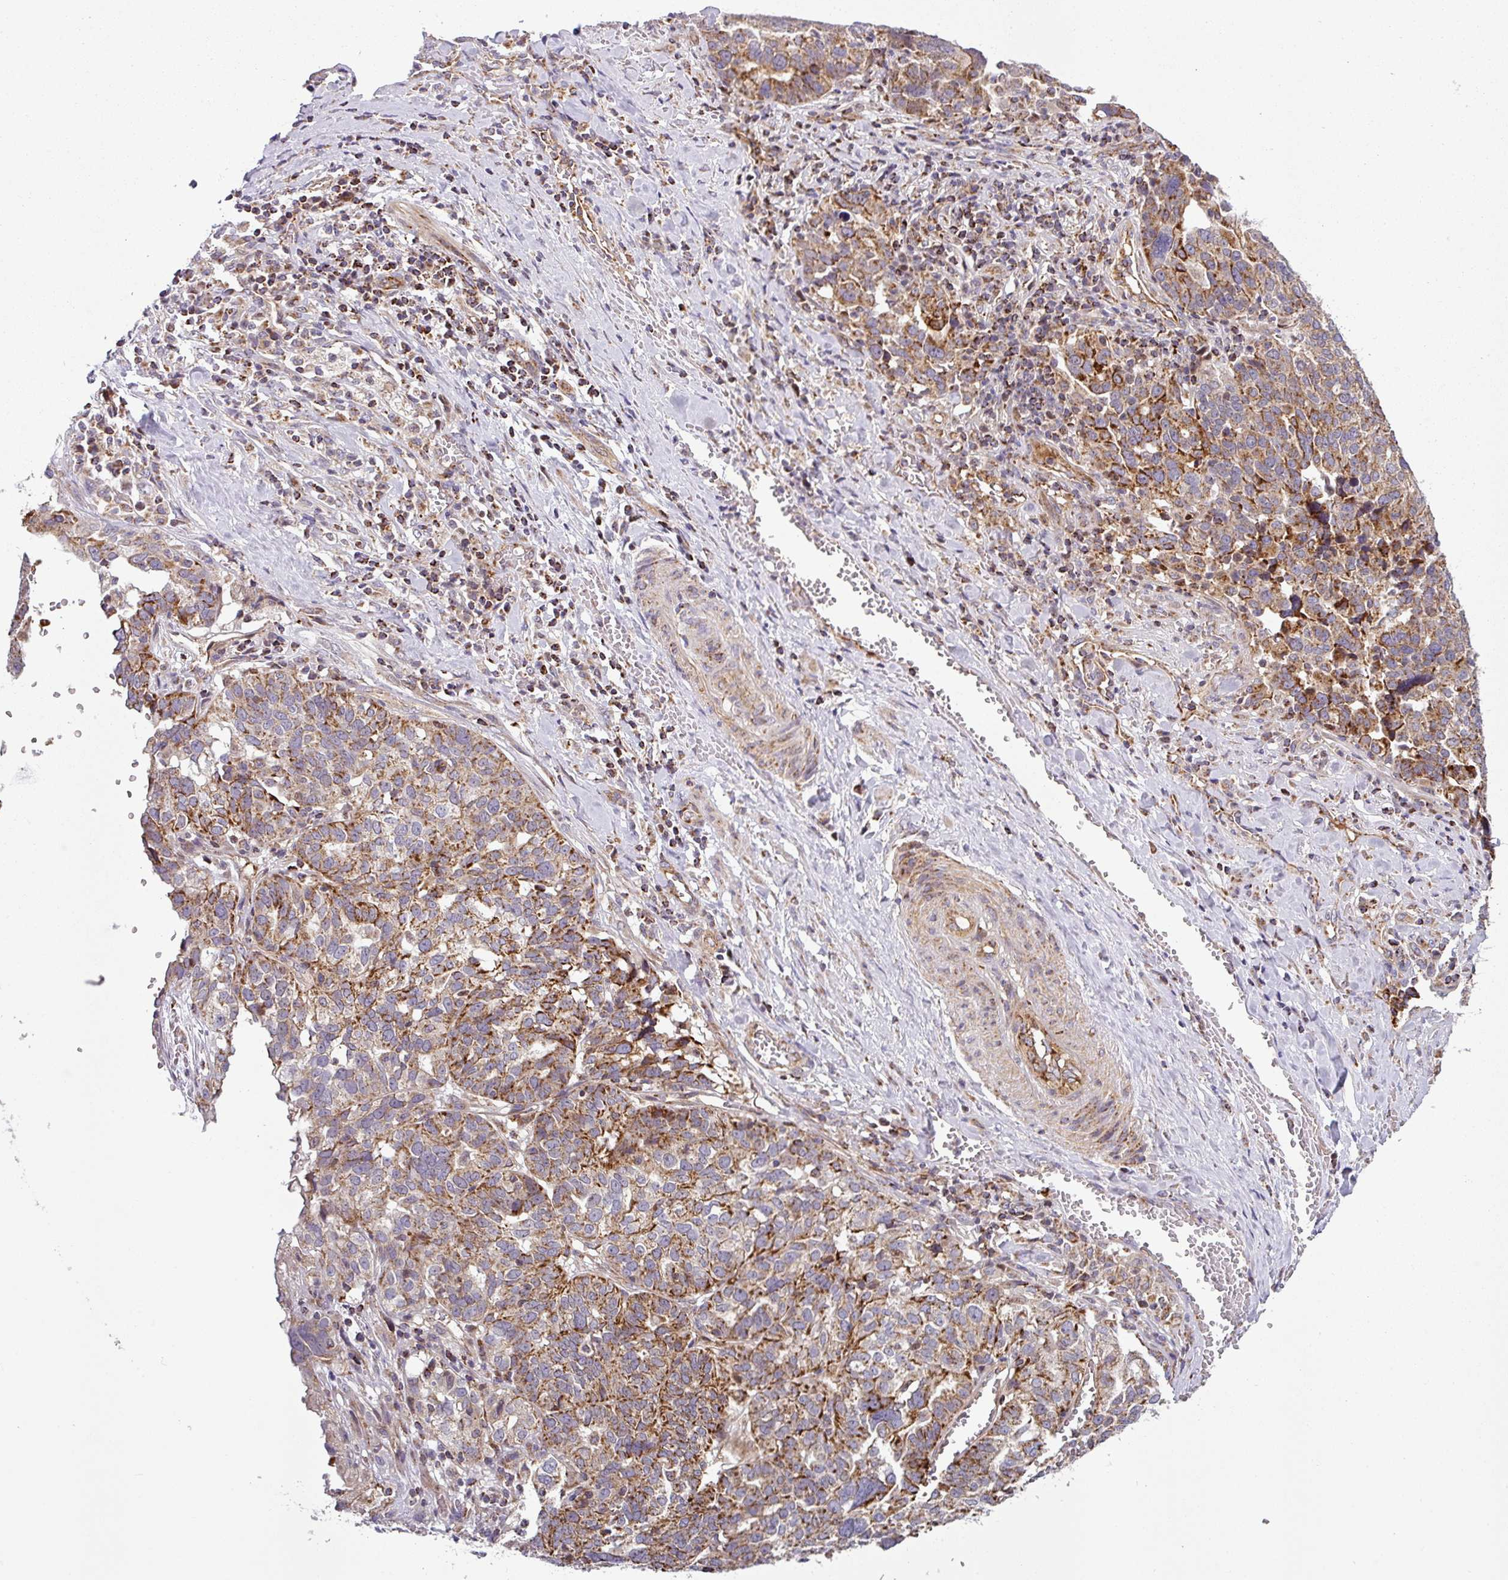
{"staining": {"intensity": "moderate", "quantity": ">75%", "location": "cytoplasmic/membranous"}, "tissue": "ovarian cancer", "cell_type": "Tumor cells", "image_type": "cancer", "snomed": [{"axis": "morphology", "description": "Cystadenocarcinoma, serous, NOS"}, {"axis": "topography", "description": "Ovary"}], "caption": "Serous cystadenocarcinoma (ovarian) was stained to show a protein in brown. There is medium levels of moderate cytoplasmic/membranous expression in about >75% of tumor cells.", "gene": "PRELID3B", "patient": {"sex": "female", "age": 59}}